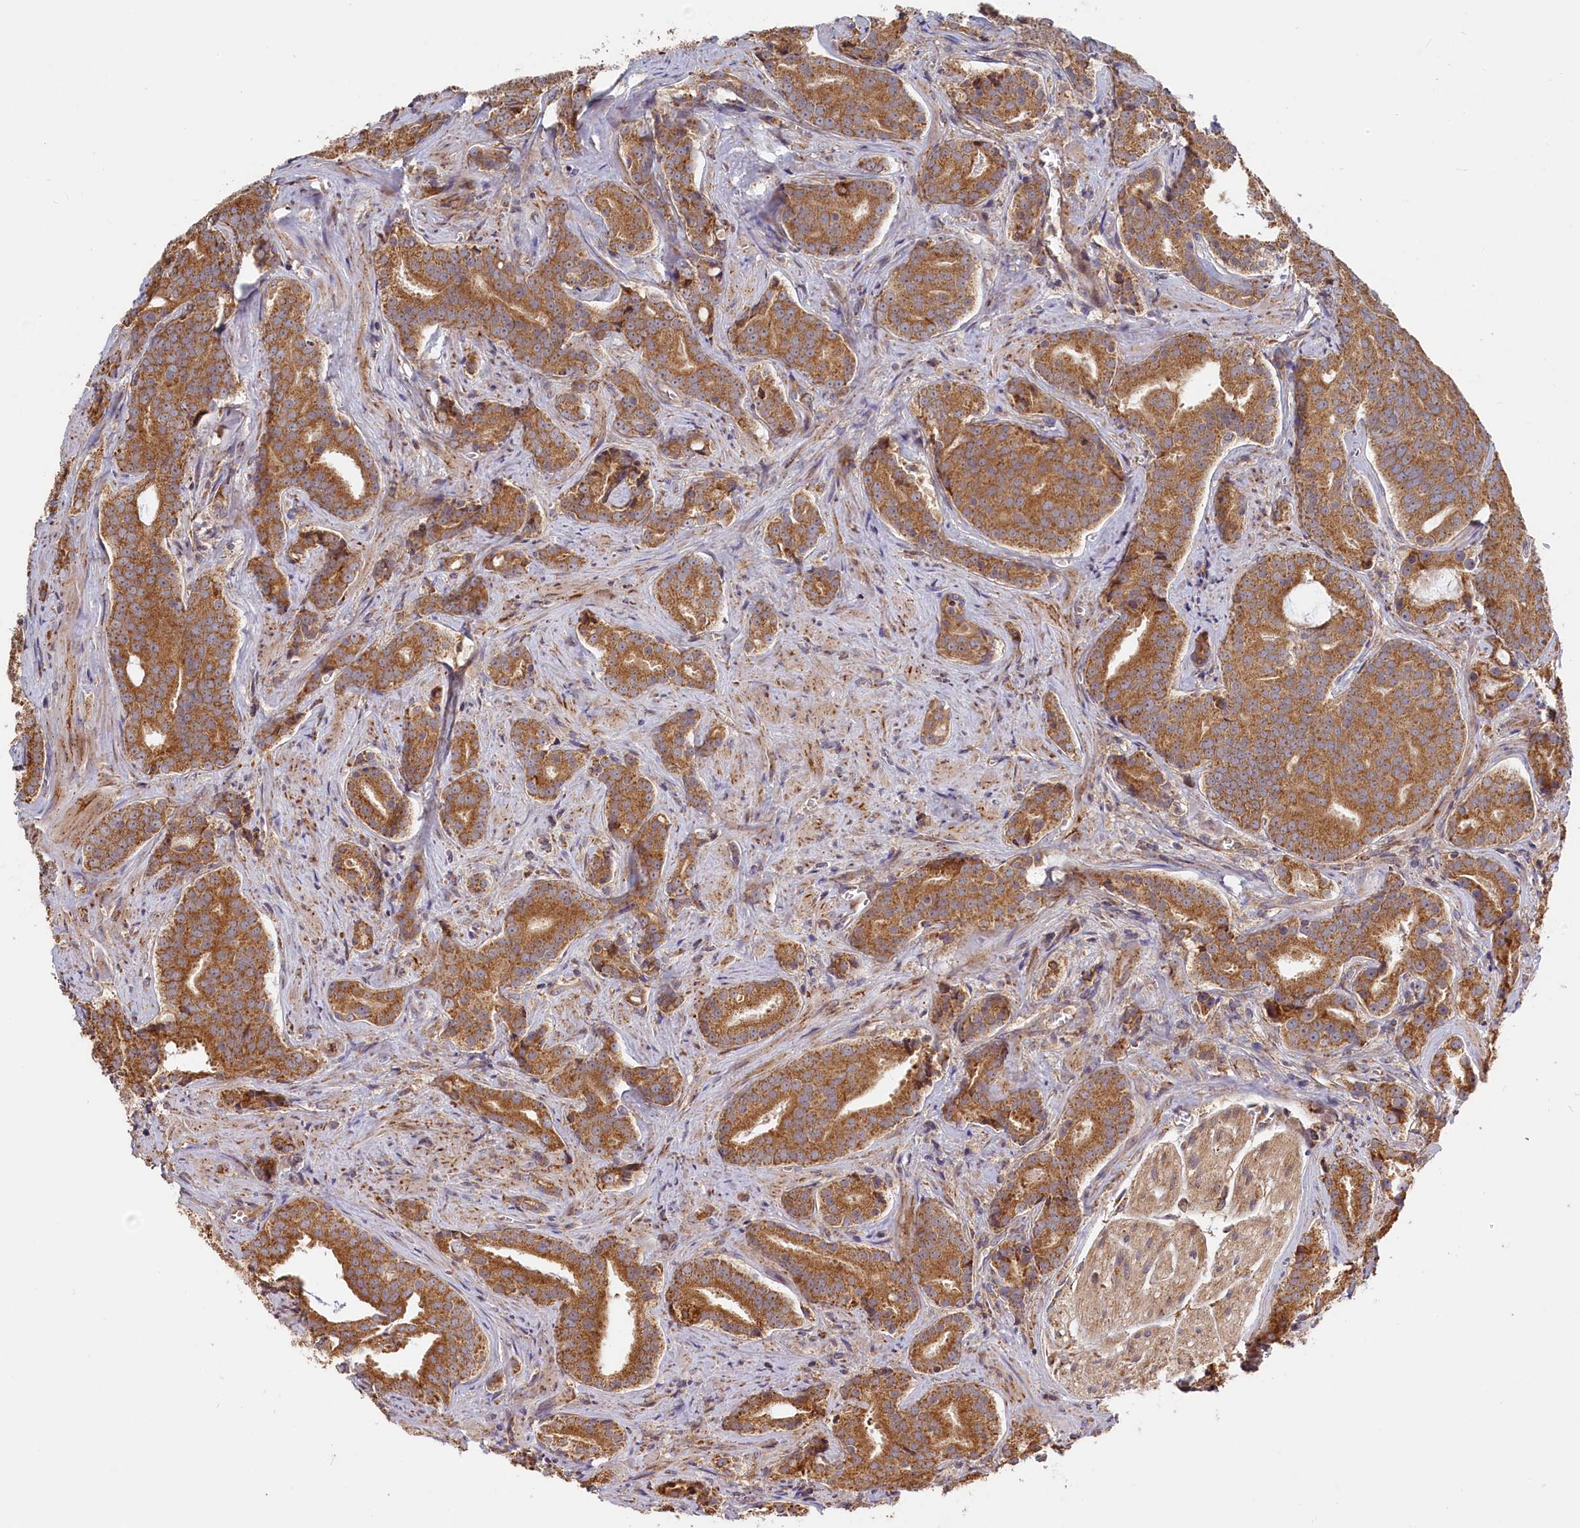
{"staining": {"intensity": "moderate", "quantity": ">75%", "location": "cytoplasmic/membranous"}, "tissue": "prostate cancer", "cell_type": "Tumor cells", "image_type": "cancer", "snomed": [{"axis": "morphology", "description": "Adenocarcinoma, High grade"}, {"axis": "topography", "description": "Prostate"}], "caption": "An IHC histopathology image of tumor tissue is shown. Protein staining in brown labels moderate cytoplasmic/membranous positivity in prostate cancer (adenocarcinoma (high-grade)) within tumor cells. The staining was performed using DAB to visualize the protein expression in brown, while the nuclei were stained in blue with hematoxylin (Magnification: 20x).", "gene": "CEP44", "patient": {"sex": "male", "age": 55}}